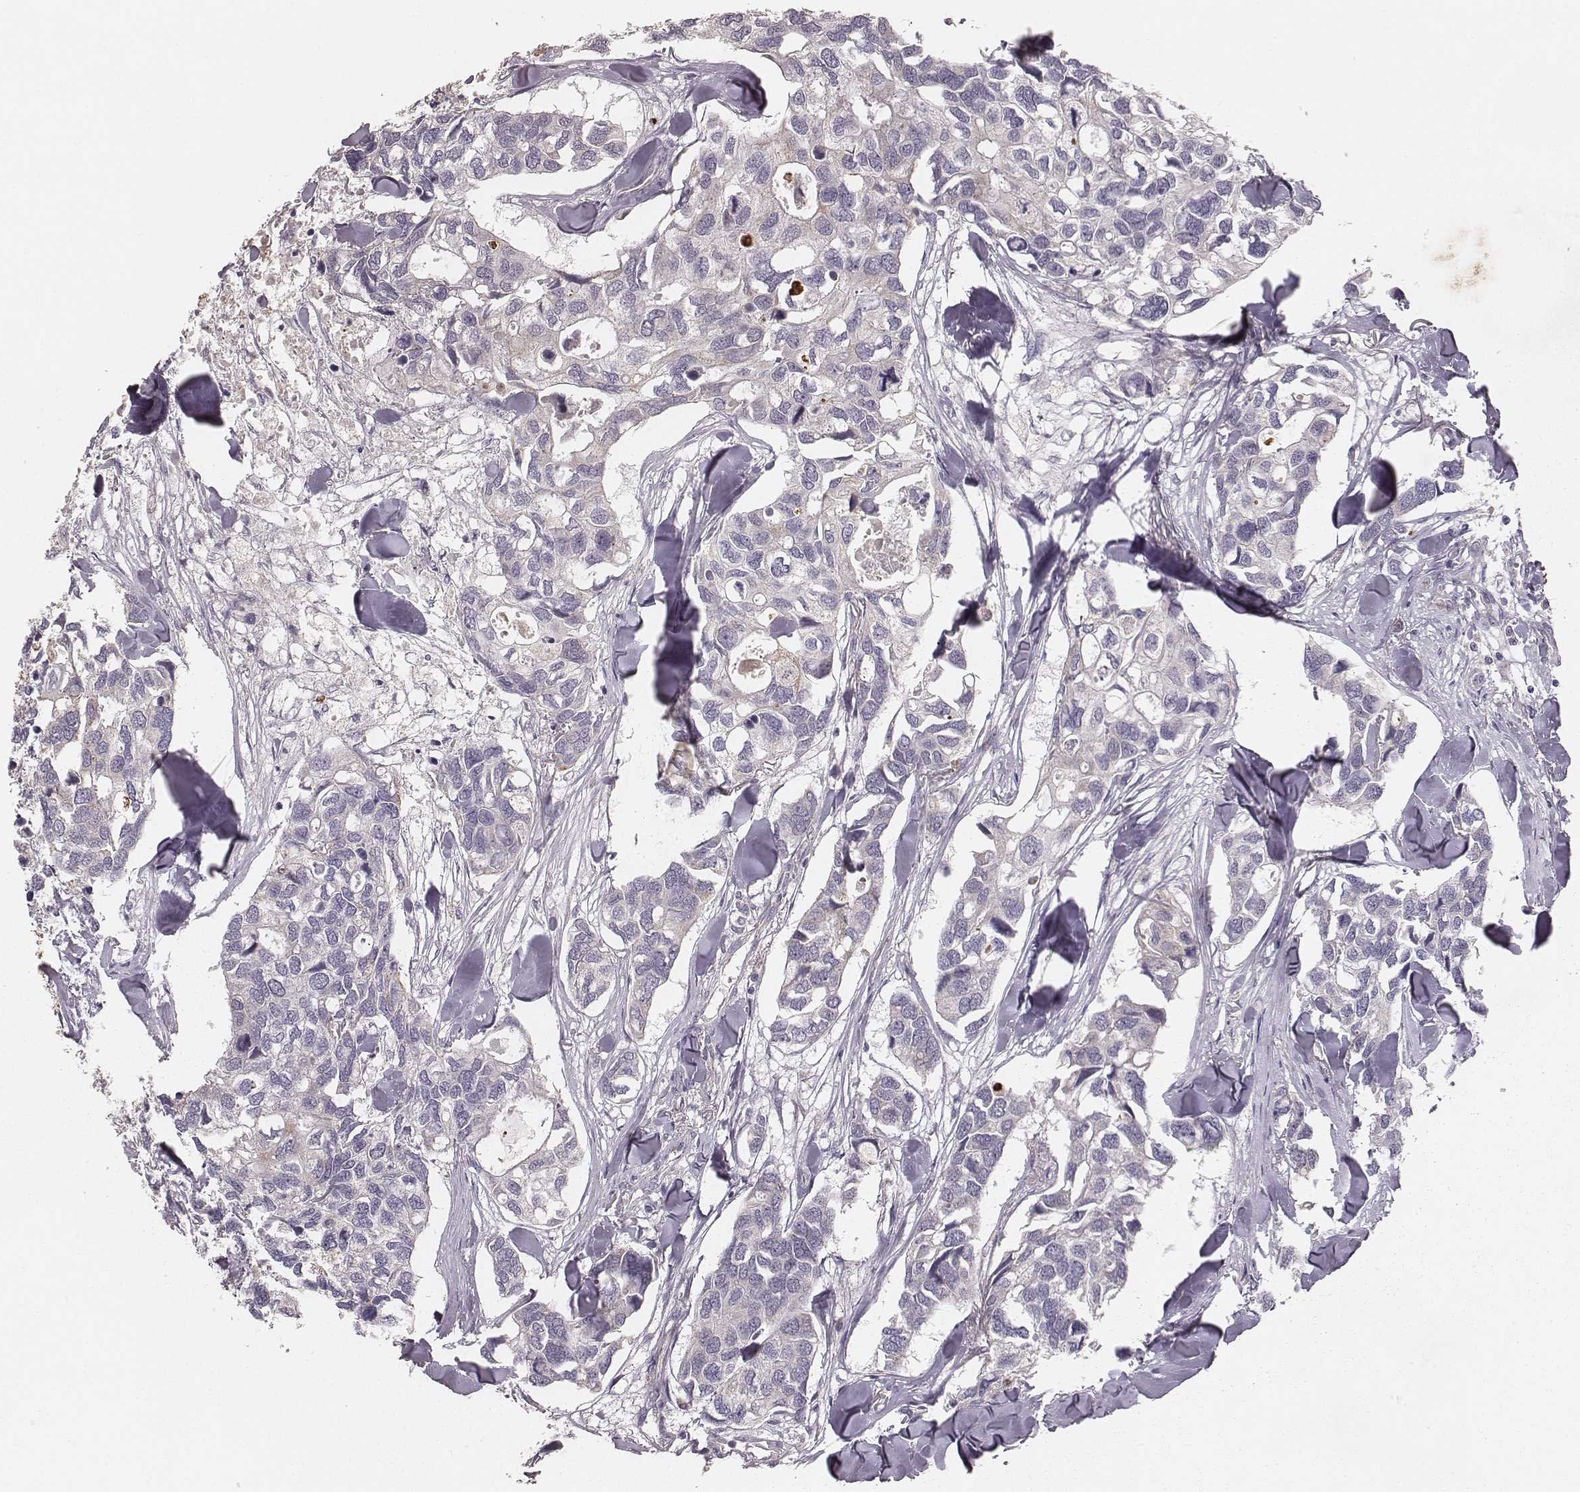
{"staining": {"intensity": "negative", "quantity": "none", "location": "none"}, "tissue": "breast cancer", "cell_type": "Tumor cells", "image_type": "cancer", "snomed": [{"axis": "morphology", "description": "Duct carcinoma"}, {"axis": "topography", "description": "Breast"}], "caption": "Human breast intraductal carcinoma stained for a protein using IHC shows no staining in tumor cells.", "gene": "TUFM", "patient": {"sex": "female", "age": 83}}